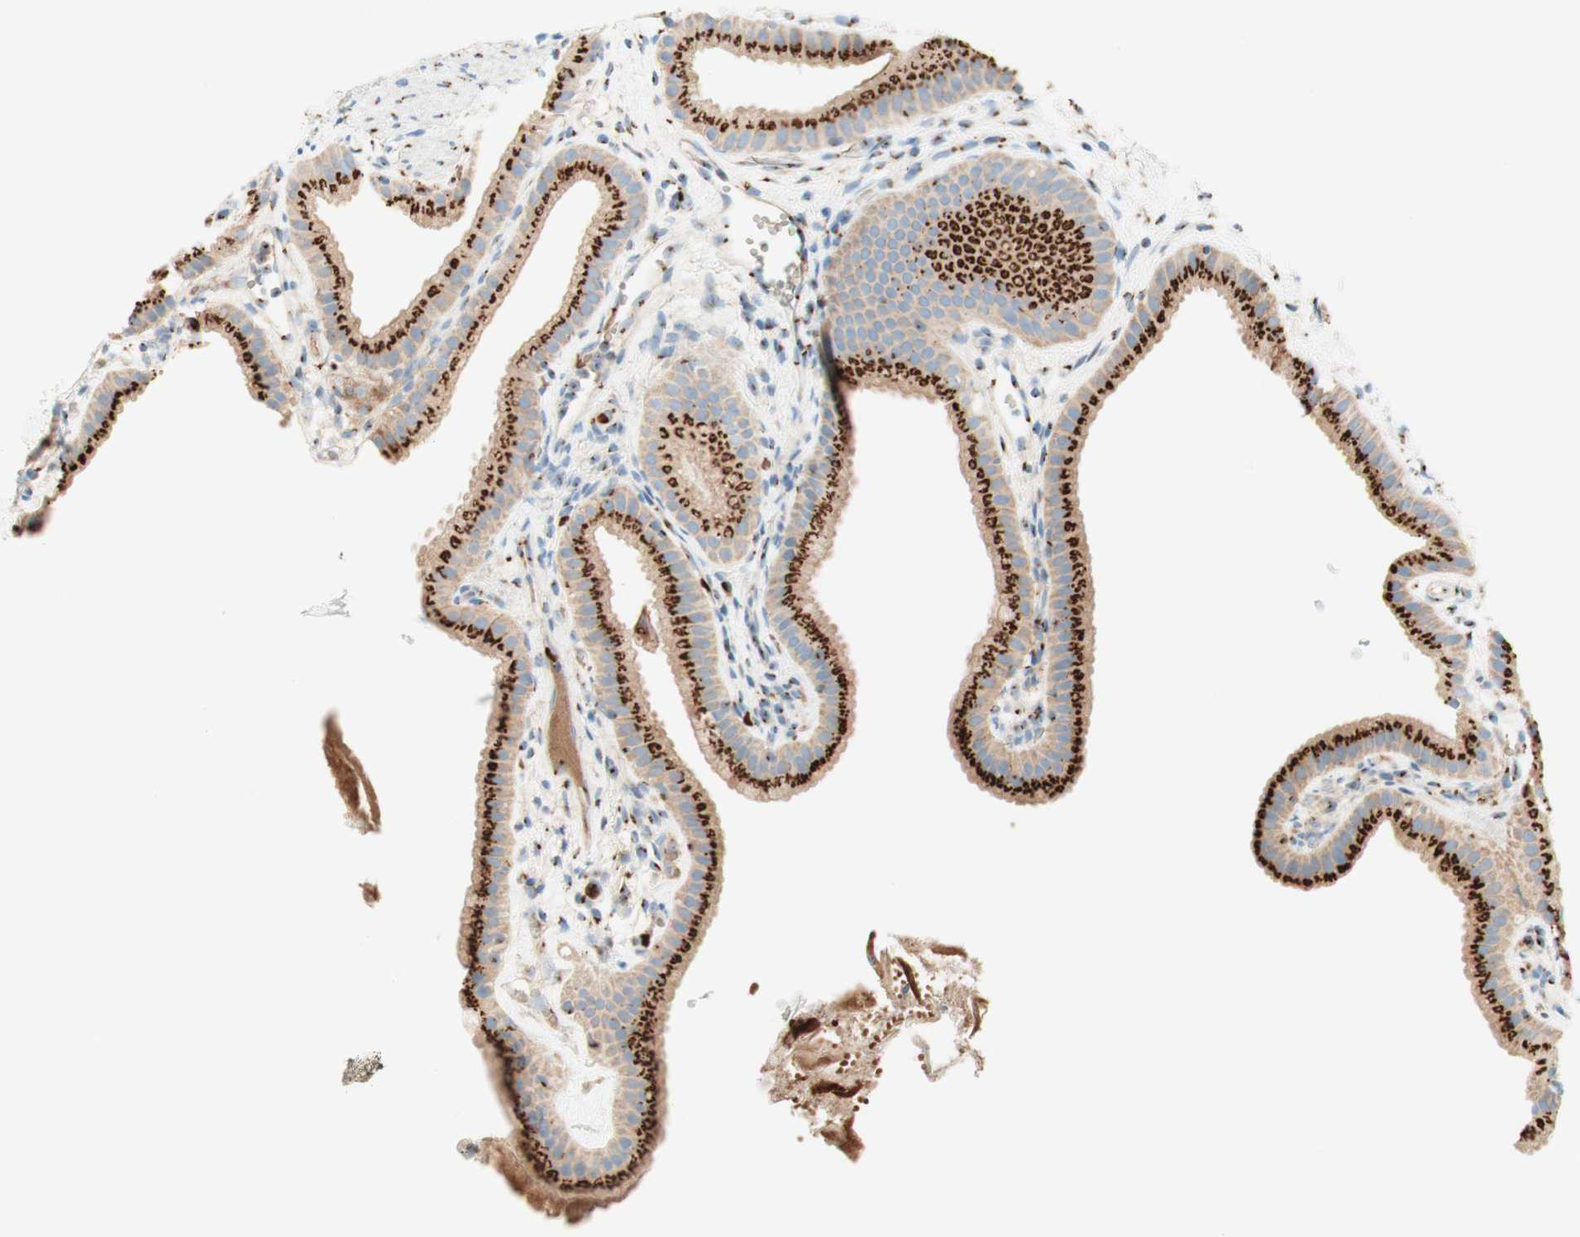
{"staining": {"intensity": "strong", "quantity": ">75%", "location": "cytoplasmic/membranous"}, "tissue": "gallbladder", "cell_type": "Glandular cells", "image_type": "normal", "snomed": [{"axis": "morphology", "description": "Normal tissue, NOS"}, {"axis": "topography", "description": "Gallbladder"}], "caption": "This micrograph reveals normal gallbladder stained with immunohistochemistry to label a protein in brown. The cytoplasmic/membranous of glandular cells show strong positivity for the protein. Nuclei are counter-stained blue.", "gene": "GOLGB1", "patient": {"sex": "female", "age": 64}}